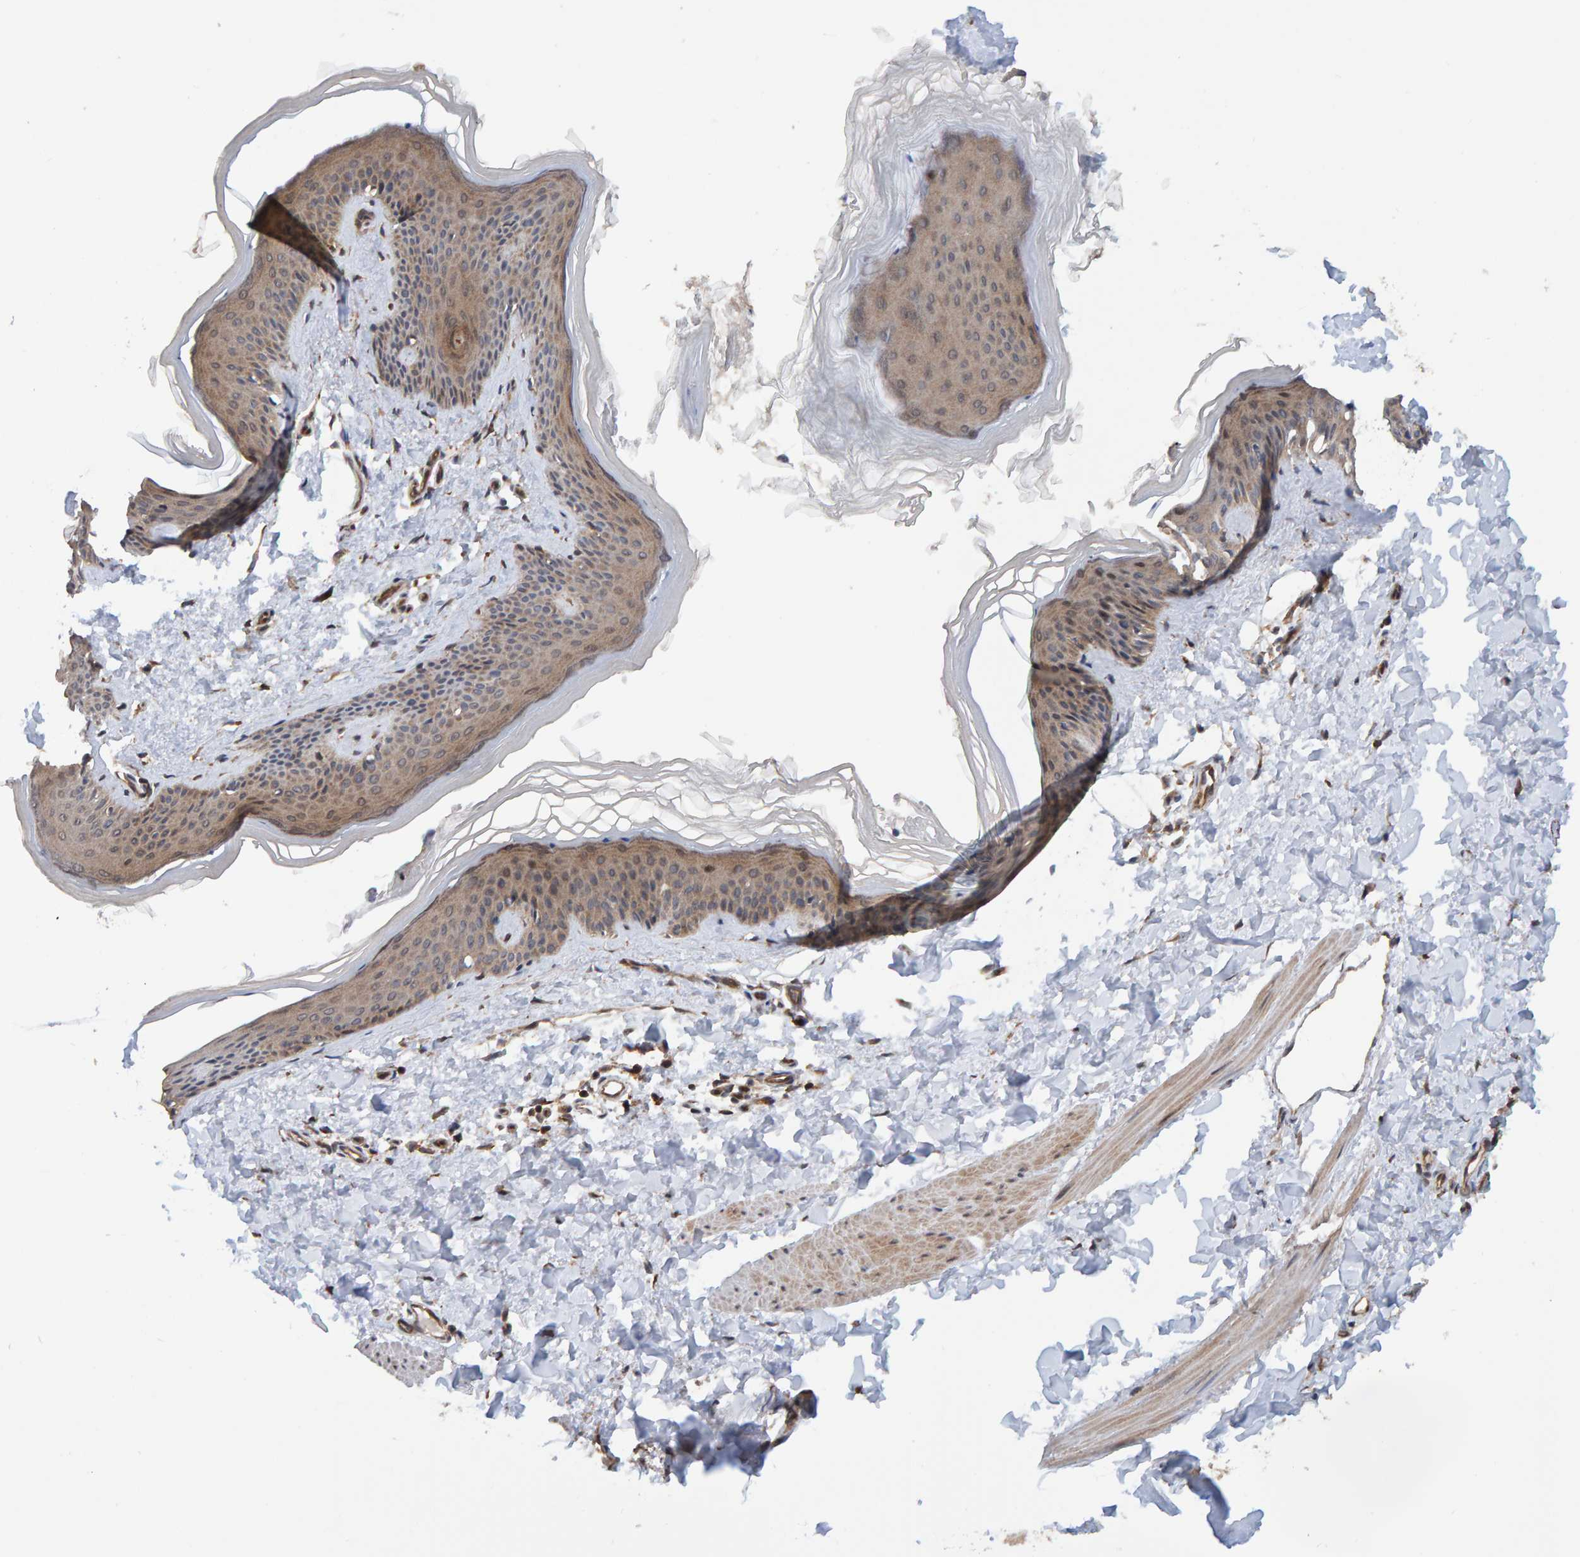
{"staining": {"intensity": "moderate", "quantity": ">75%", "location": "cytoplasmic/membranous"}, "tissue": "skin", "cell_type": "Fibroblasts", "image_type": "normal", "snomed": [{"axis": "morphology", "description": "Normal tissue, NOS"}, {"axis": "topography", "description": "Skin"}], "caption": "IHC (DAB) staining of benign skin demonstrates moderate cytoplasmic/membranous protein staining in approximately >75% of fibroblasts. (DAB IHC, brown staining for protein, blue staining for nuclei).", "gene": "SCRN2", "patient": {"sex": "female", "age": 27}}